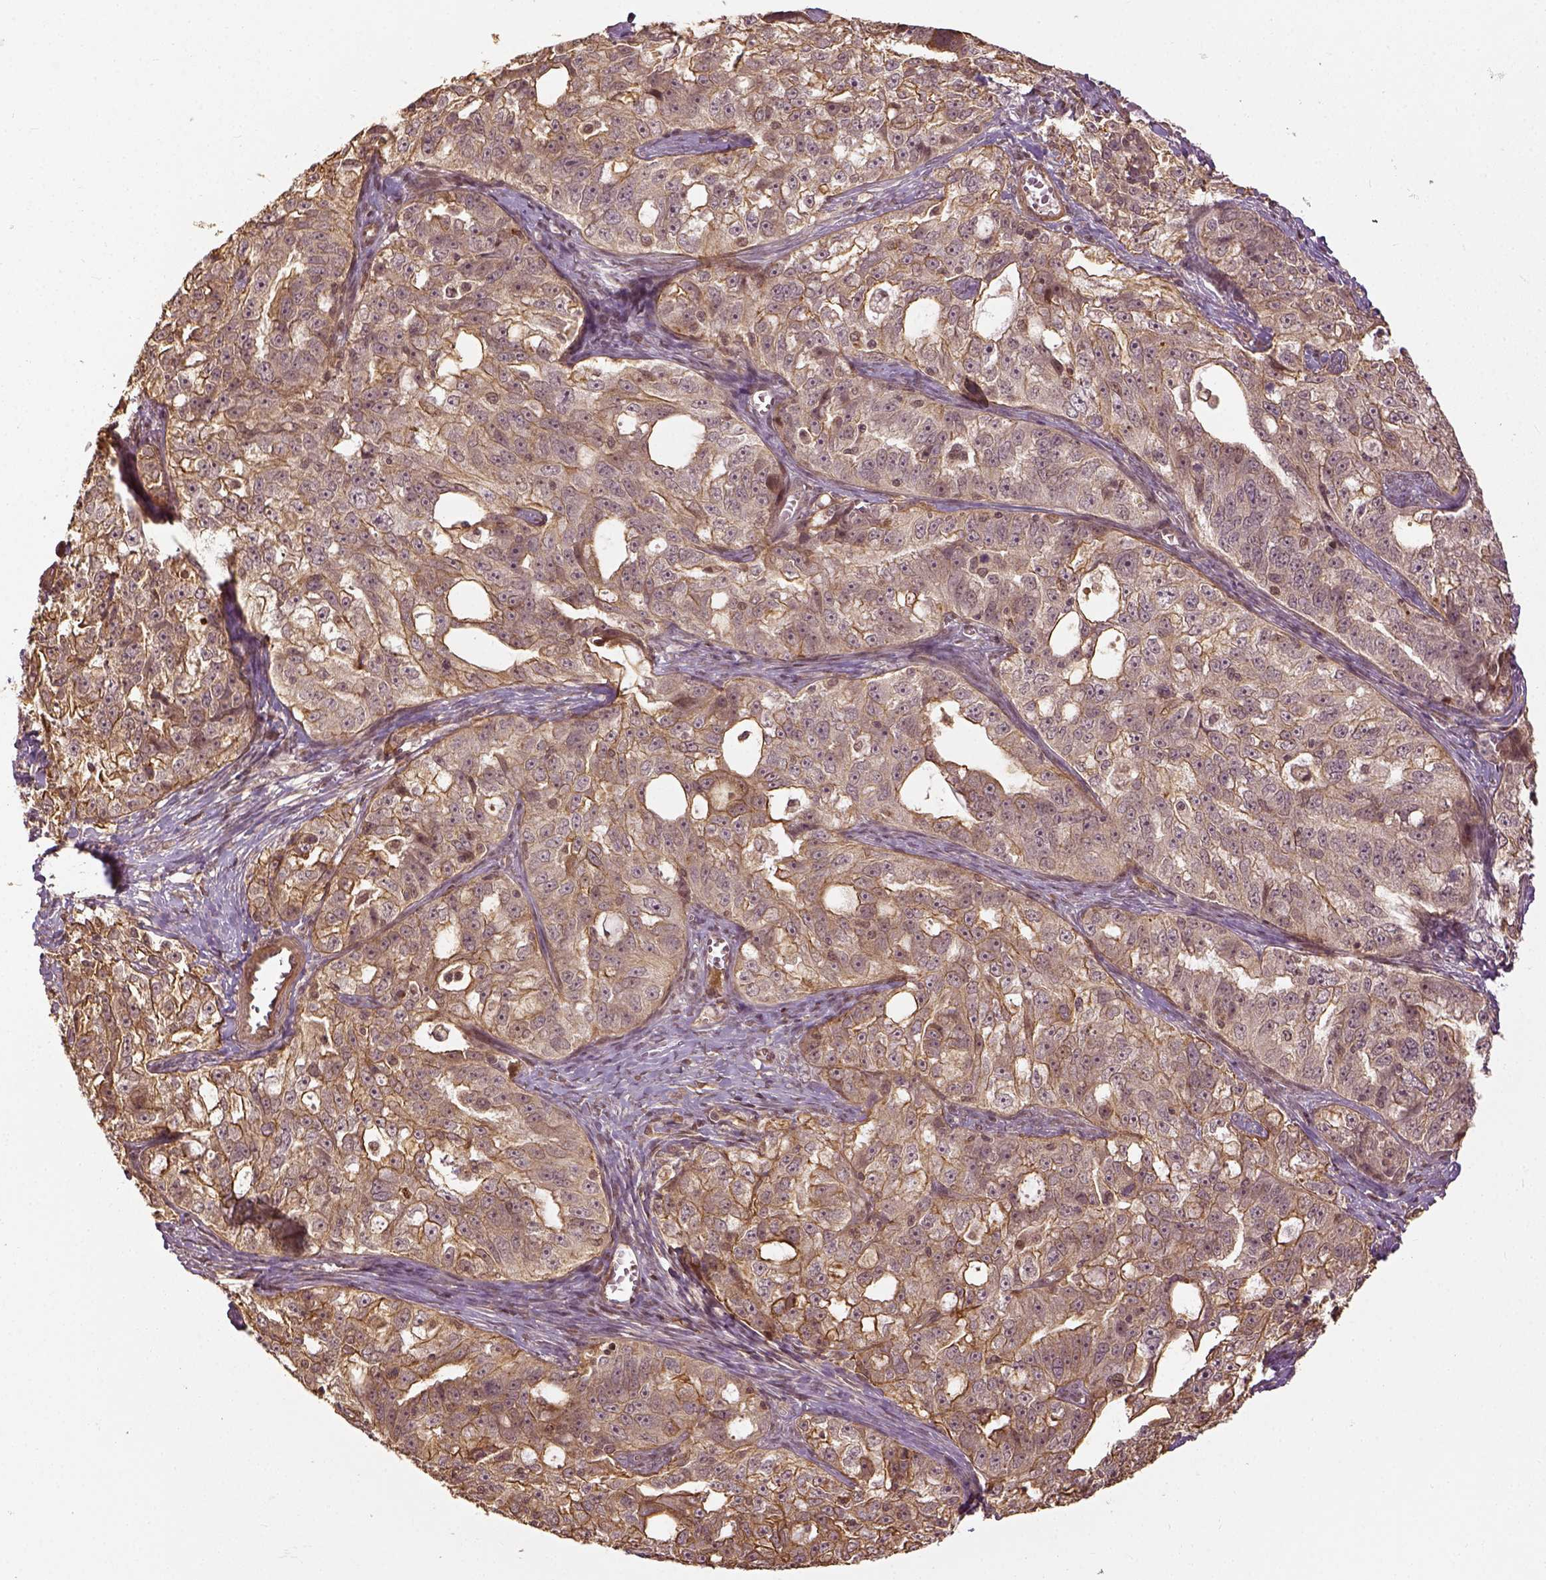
{"staining": {"intensity": "moderate", "quantity": ">75%", "location": "cytoplasmic/membranous"}, "tissue": "ovarian cancer", "cell_type": "Tumor cells", "image_type": "cancer", "snomed": [{"axis": "morphology", "description": "Cystadenocarcinoma, serous, NOS"}, {"axis": "topography", "description": "Ovary"}], "caption": "A photomicrograph of human ovarian serous cystadenocarcinoma stained for a protein shows moderate cytoplasmic/membranous brown staining in tumor cells.", "gene": "VEGFA", "patient": {"sex": "female", "age": 51}}